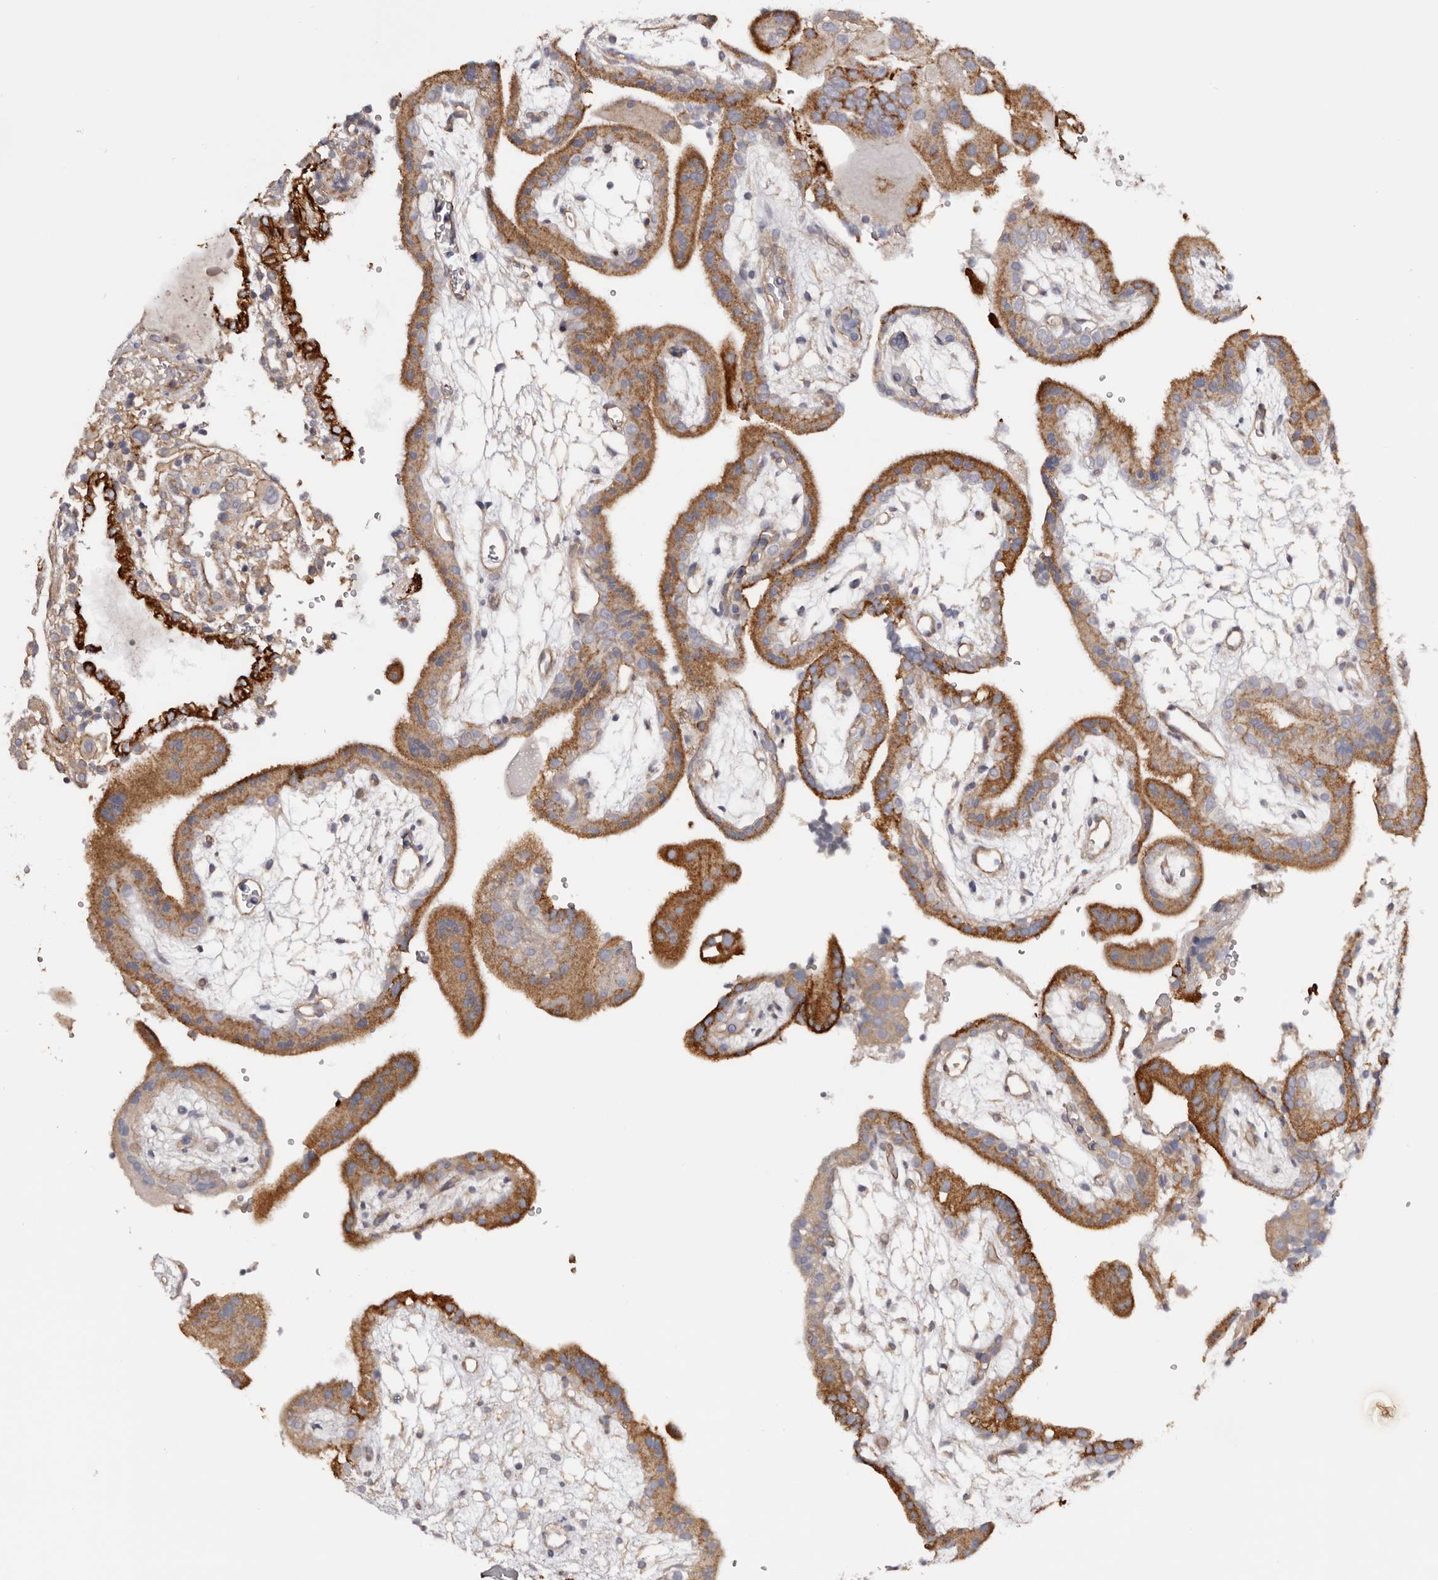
{"staining": {"intensity": "strong", "quantity": ">75%", "location": "cytoplasmic/membranous"}, "tissue": "placenta", "cell_type": "Trophoblastic cells", "image_type": "normal", "snomed": [{"axis": "morphology", "description": "Normal tissue, NOS"}, {"axis": "topography", "description": "Placenta"}], "caption": "Immunohistochemistry staining of normal placenta, which exhibits high levels of strong cytoplasmic/membranous expression in about >75% of trophoblastic cells indicating strong cytoplasmic/membranous protein staining. The staining was performed using DAB (3,3'-diaminobenzidine) (brown) for protein detection and nuclei were counterstained in hematoxylin (blue).", "gene": "DMRT2", "patient": {"sex": "female", "age": 18}}